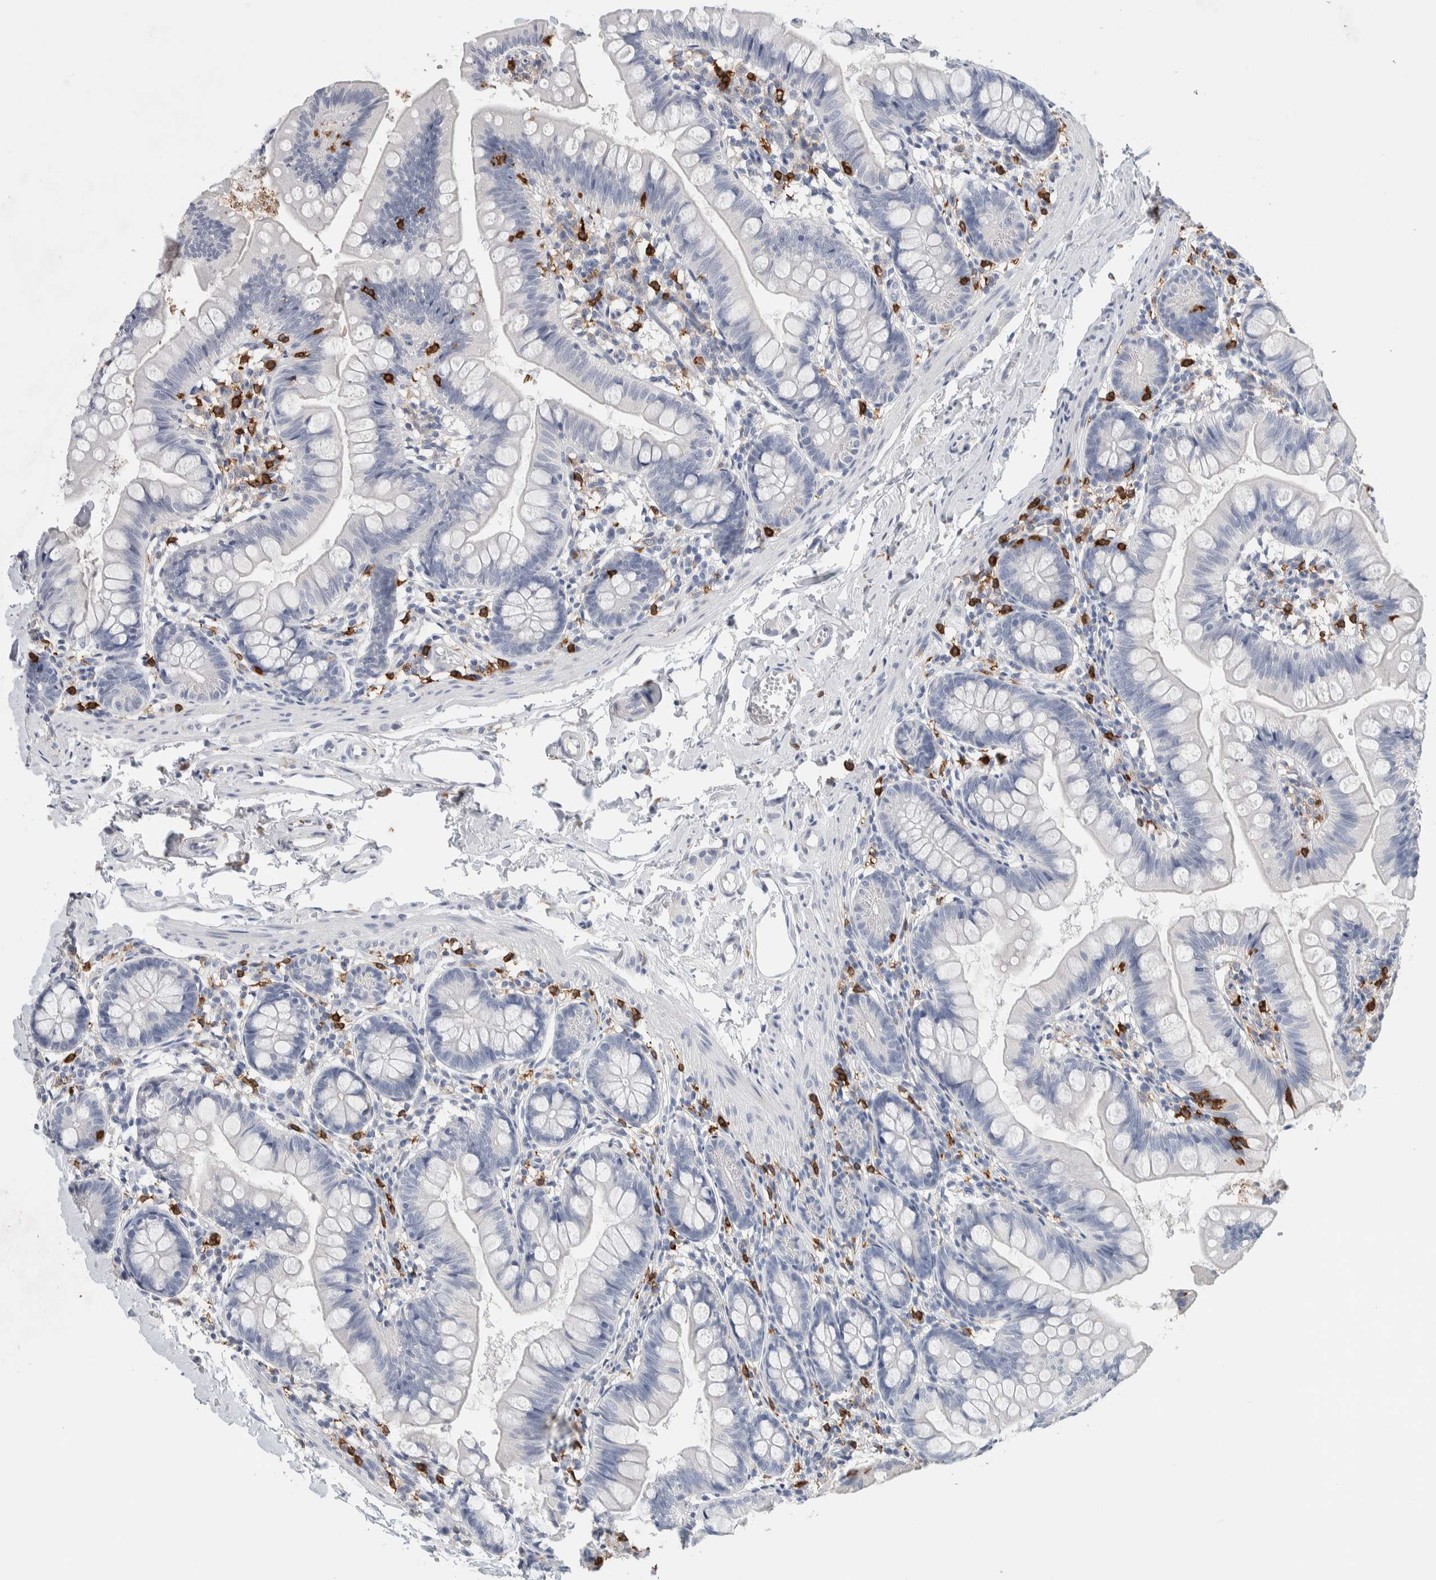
{"staining": {"intensity": "negative", "quantity": "none", "location": "none"}, "tissue": "small intestine", "cell_type": "Glandular cells", "image_type": "normal", "snomed": [{"axis": "morphology", "description": "Normal tissue, NOS"}, {"axis": "topography", "description": "Small intestine"}], "caption": "DAB (3,3'-diaminobenzidine) immunohistochemical staining of normal human small intestine demonstrates no significant staining in glandular cells. (Stains: DAB (3,3'-diaminobenzidine) immunohistochemistry with hematoxylin counter stain, Microscopy: brightfield microscopy at high magnification).", "gene": "NCF2", "patient": {"sex": "male", "age": 7}}